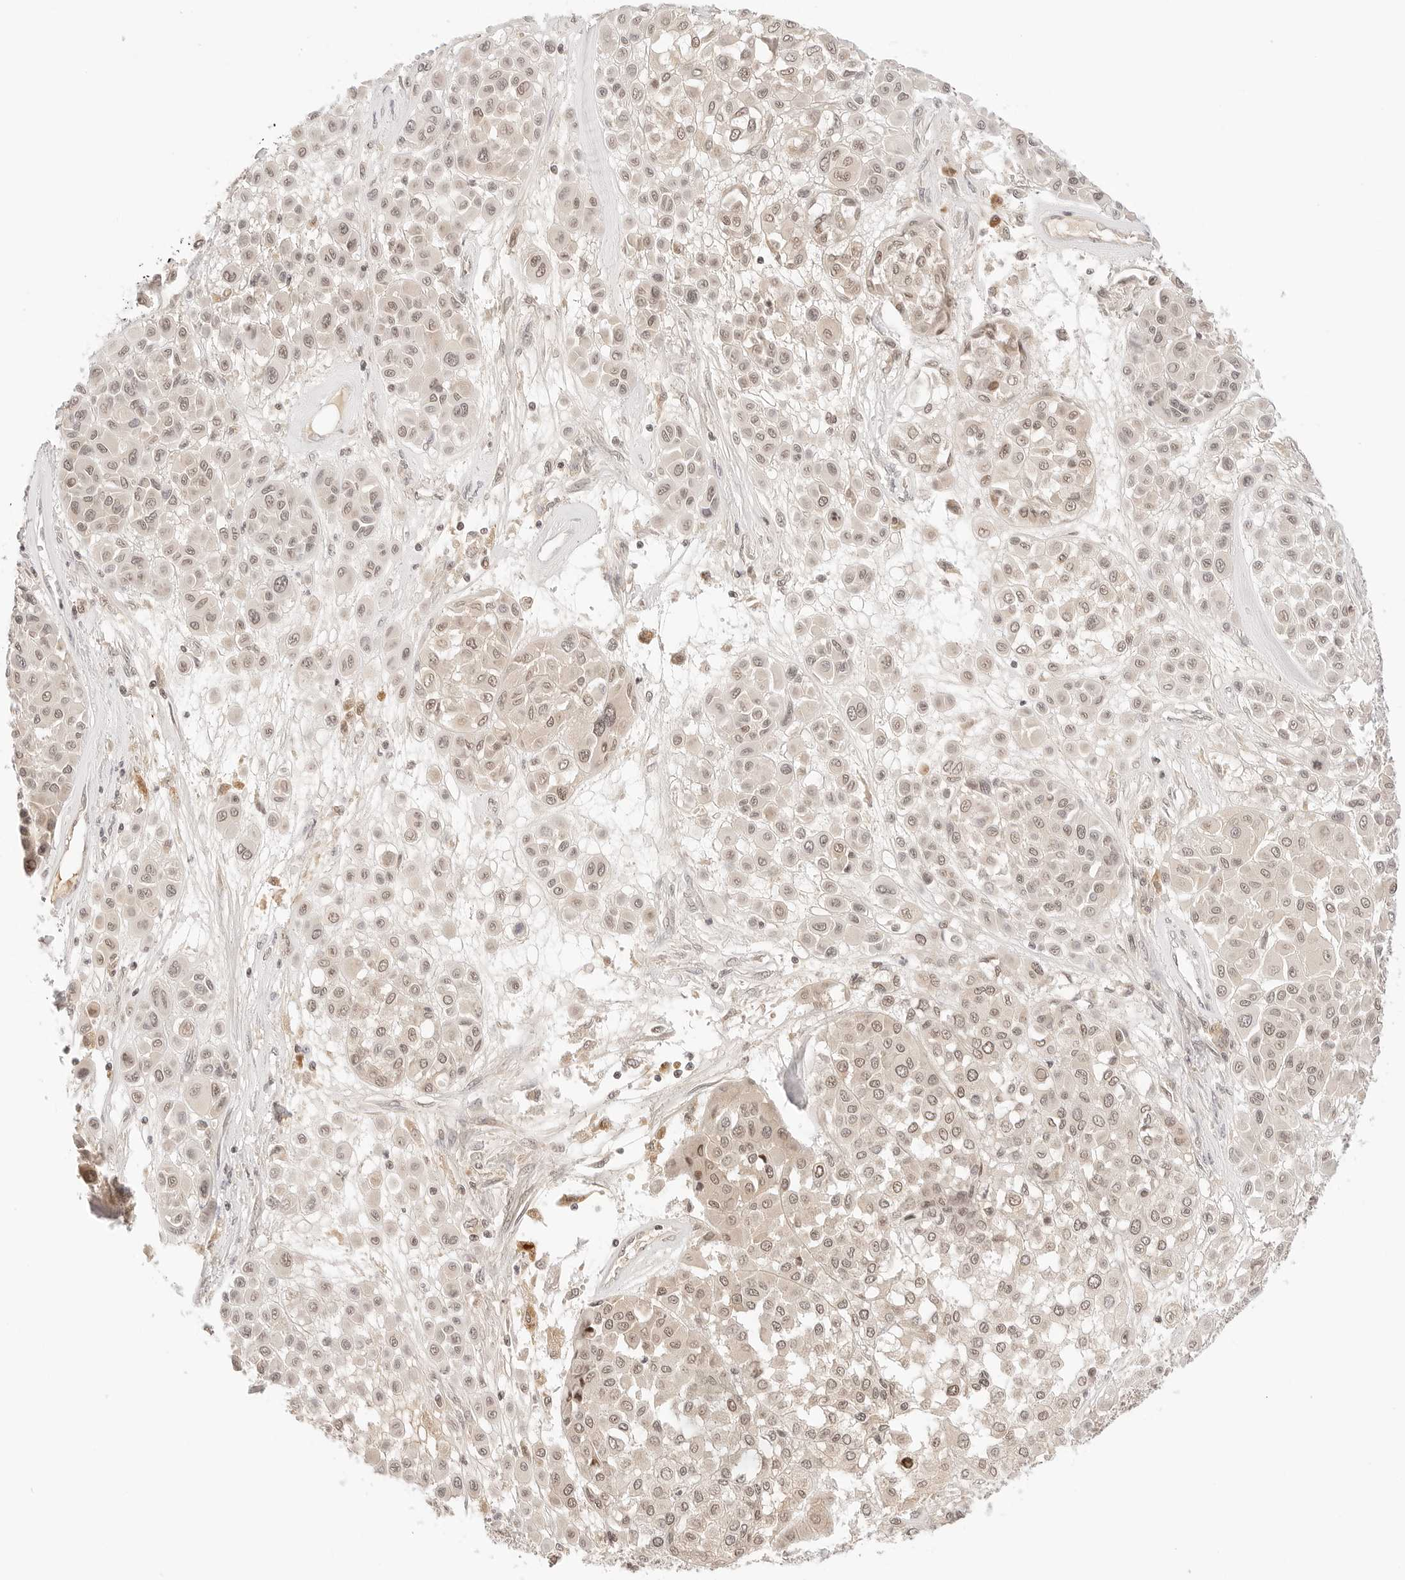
{"staining": {"intensity": "weak", "quantity": ">75%", "location": "nuclear"}, "tissue": "melanoma", "cell_type": "Tumor cells", "image_type": "cancer", "snomed": [{"axis": "morphology", "description": "Malignant melanoma, Metastatic site"}, {"axis": "topography", "description": "Soft tissue"}], "caption": "Weak nuclear positivity for a protein is appreciated in approximately >75% of tumor cells of malignant melanoma (metastatic site) using IHC.", "gene": "SEPTIN4", "patient": {"sex": "male", "age": 41}}